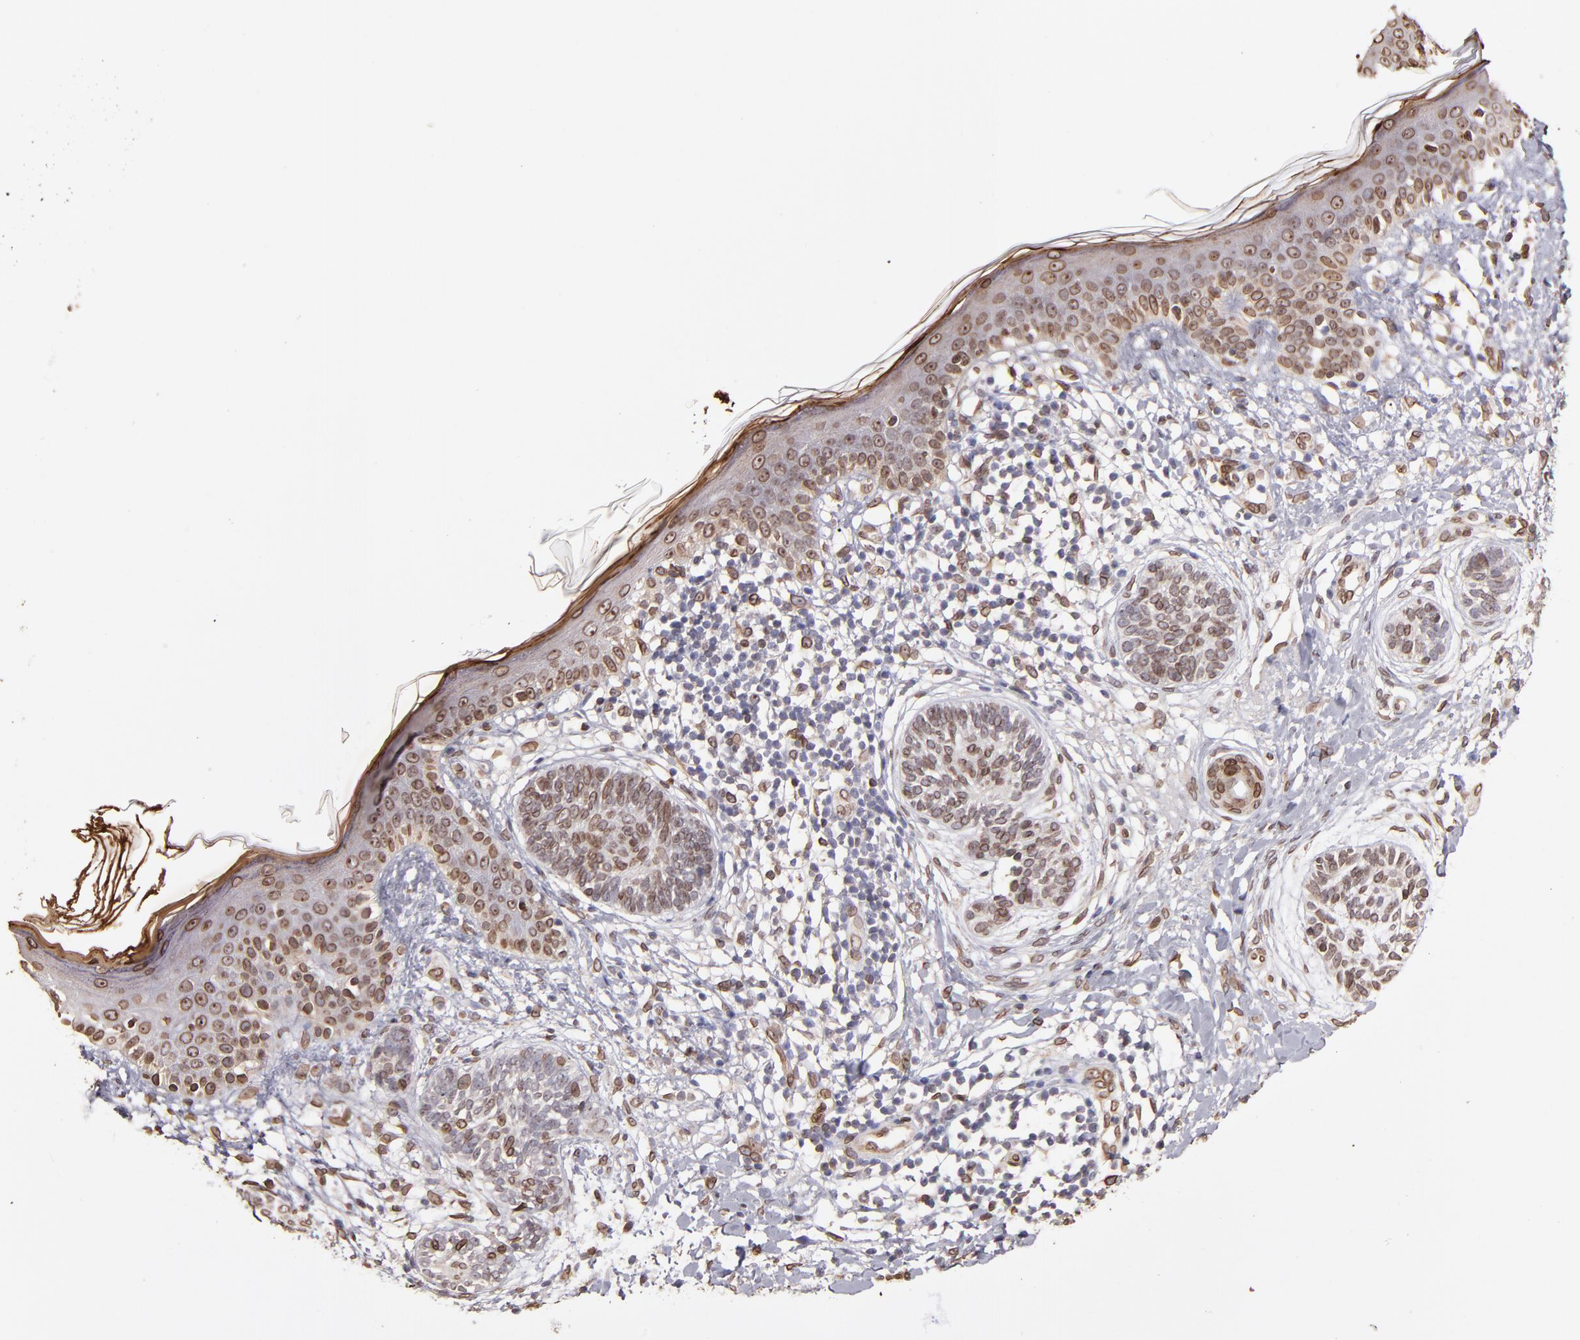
{"staining": {"intensity": "moderate", "quantity": ">75%", "location": "cytoplasmic/membranous,nuclear"}, "tissue": "skin cancer", "cell_type": "Tumor cells", "image_type": "cancer", "snomed": [{"axis": "morphology", "description": "Normal tissue, NOS"}, {"axis": "morphology", "description": "Basal cell carcinoma"}, {"axis": "topography", "description": "Skin"}], "caption": "High-magnification brightfield microscopy of skin cancer stained with DAB (3,3'-diaminobenzidine) (brown) and counterstained with hematoxylin (blue). tumor cells exhibit moderate cytoplasmic/membranous and nuclear positivity is identified in approximately>75% of cells.", "gene": "PUM3", "patient": {"sex": "male", "age": 63}}